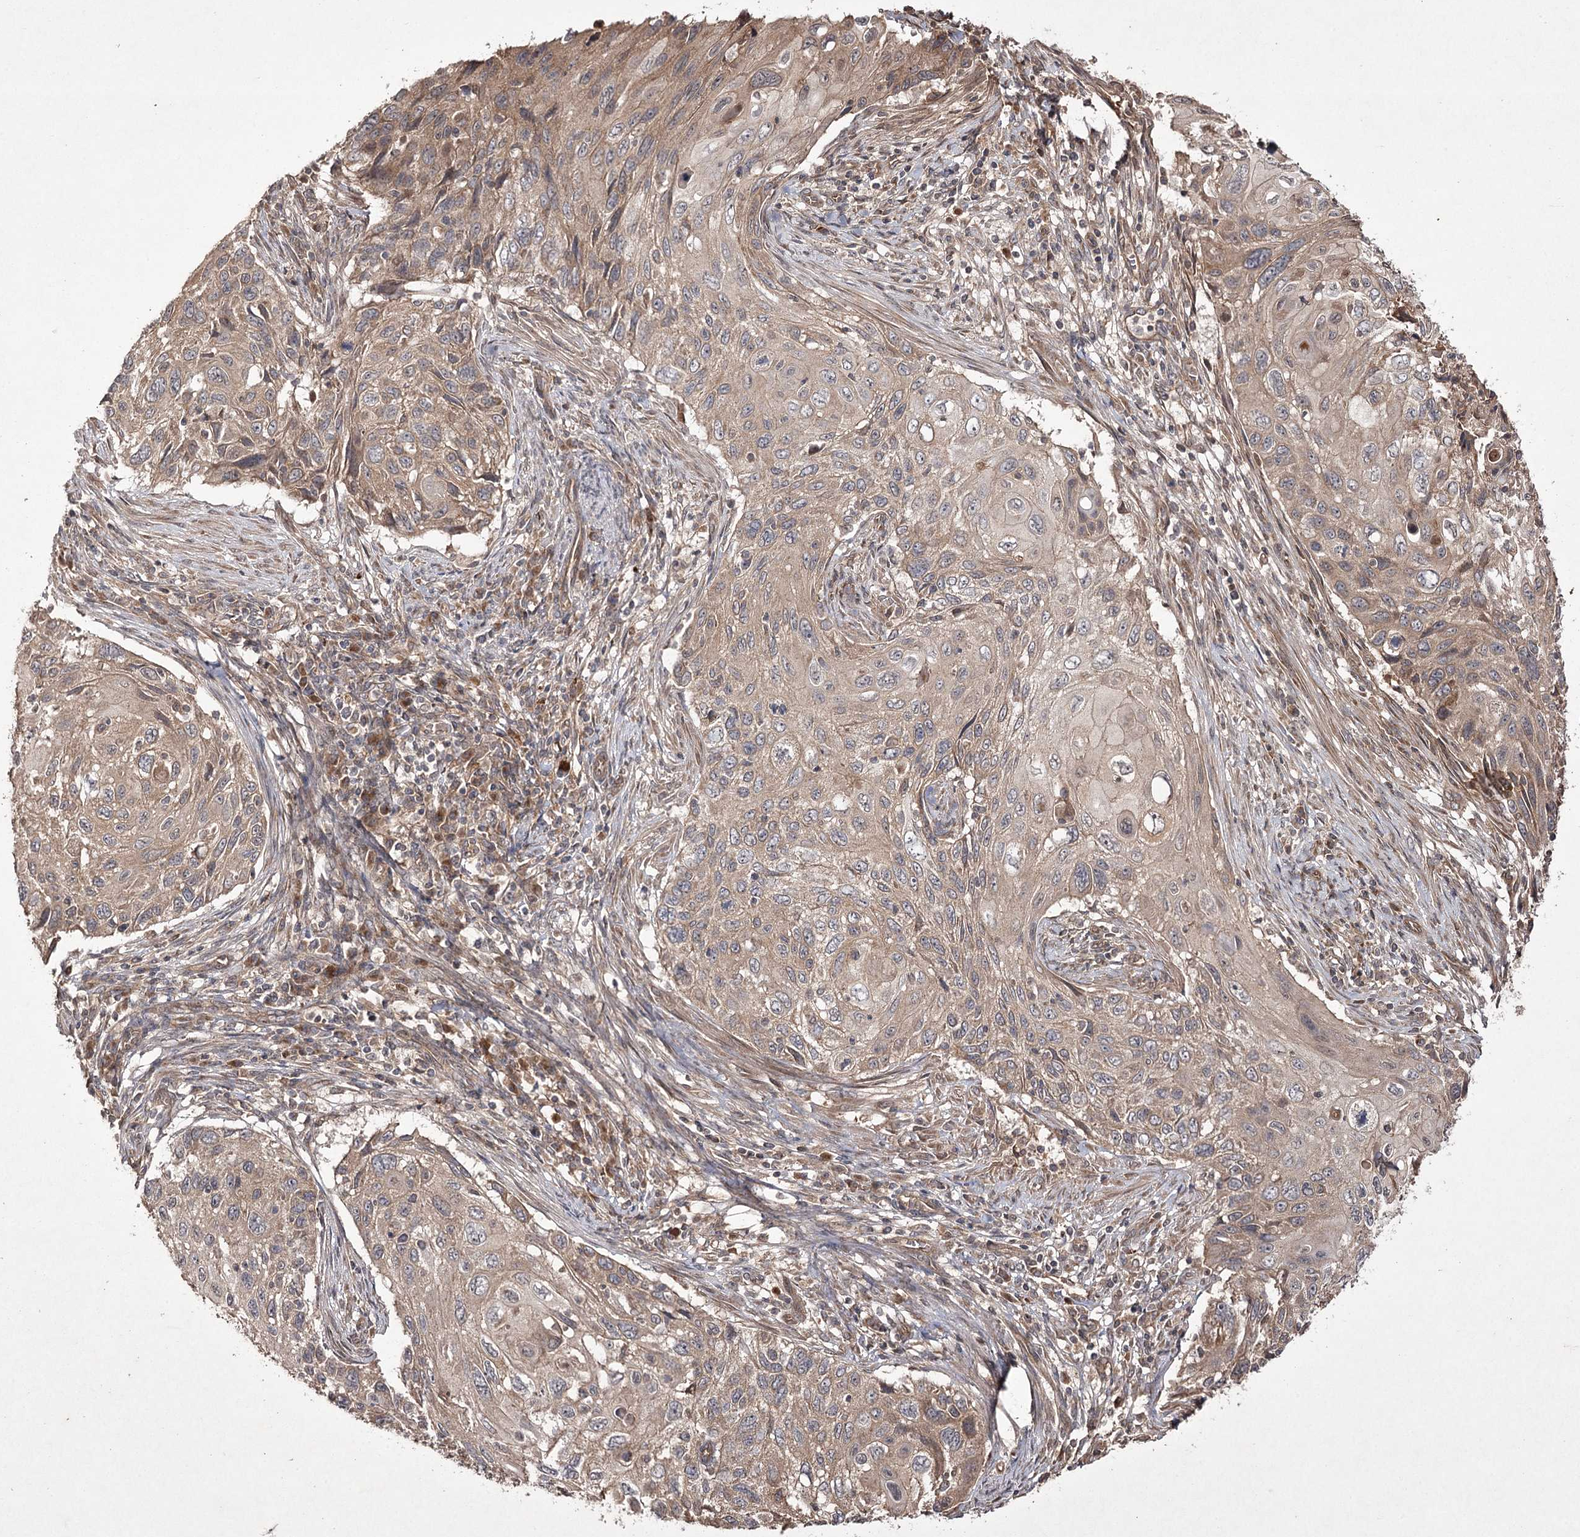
{"staining": {"intensity": "moderate", "quantity": ">75%", "location": "cytoplasmic/membranous"}, "tissue": "cervical cancer", "cell_type": "Tumor cells", "image_type": "cancer", "snomed": [{"axis": "morphology", "description": "Squamous cell carcinoma, NOS"}, {"axis": "topography", "description": "Cervix"}], "caption": "Human cervical squamous cell carcinoma stained with a brown dye demonstrates moderate cytoplasmic/membranous positive expression in about >75% of tumor cells.", "gene": "FANCL", "patient": {"sex": "female", "age": 70}}